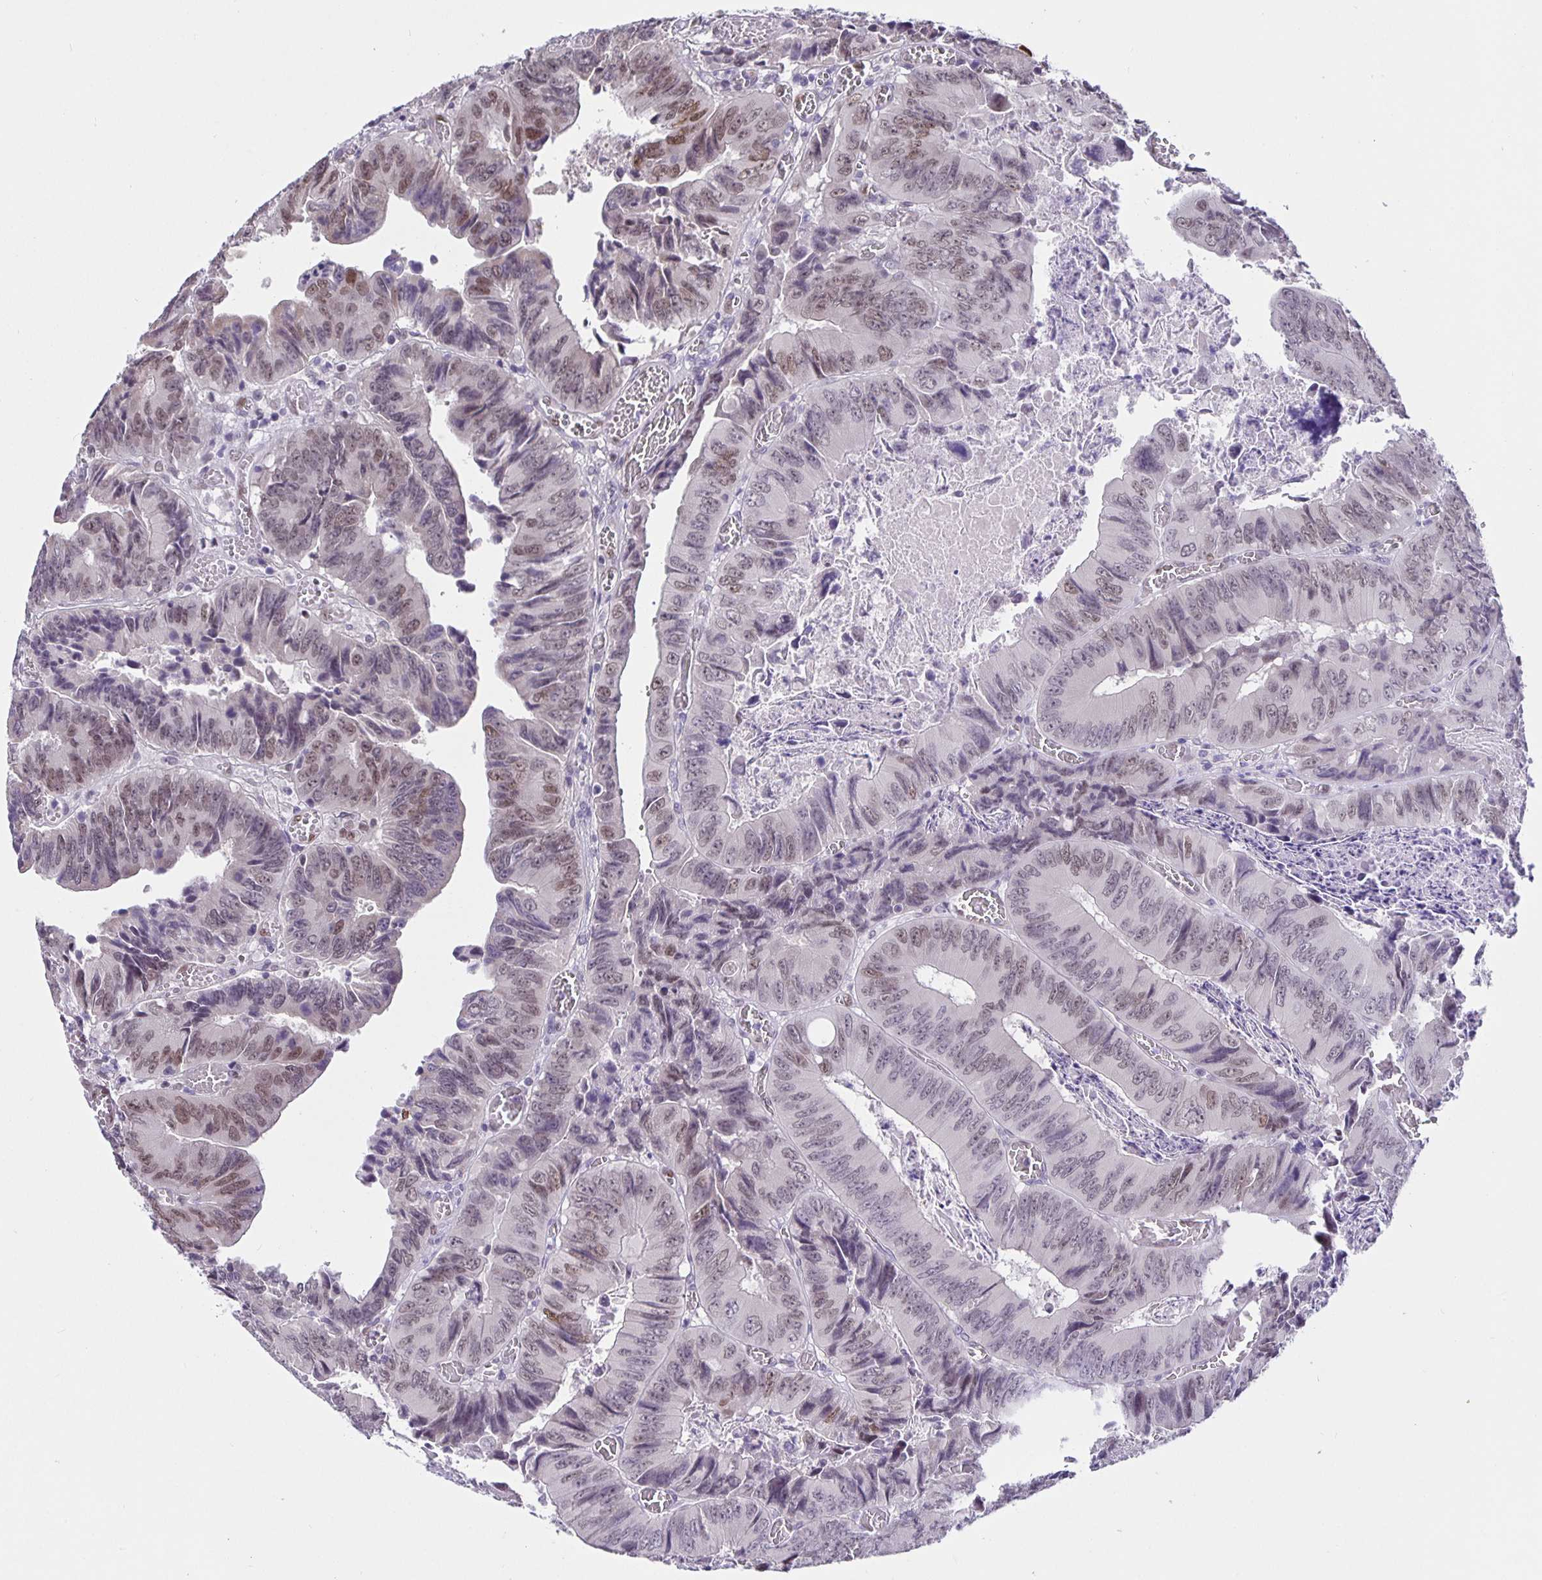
{"staining": {"intensity": "moderate", "quantity": "<25%", "location": "nuclear"}, "tissue": "colorectal cancer", "cell_type": "Tumor cells", "image_type": "cancer", "snomed": [{"axis": "morphology", "description": "Adenocarcinoma, NOS"}, {"axis": "topography", "description": "Colon"}], "caption": "Human adenocarcinoma (colorectal) stained with a brown dye reveals moderate nuclear positive positivity in approximately <25% of tumor cells.", "gene": "FOSL2", "patient": {"sex": "female", "age": 84}}